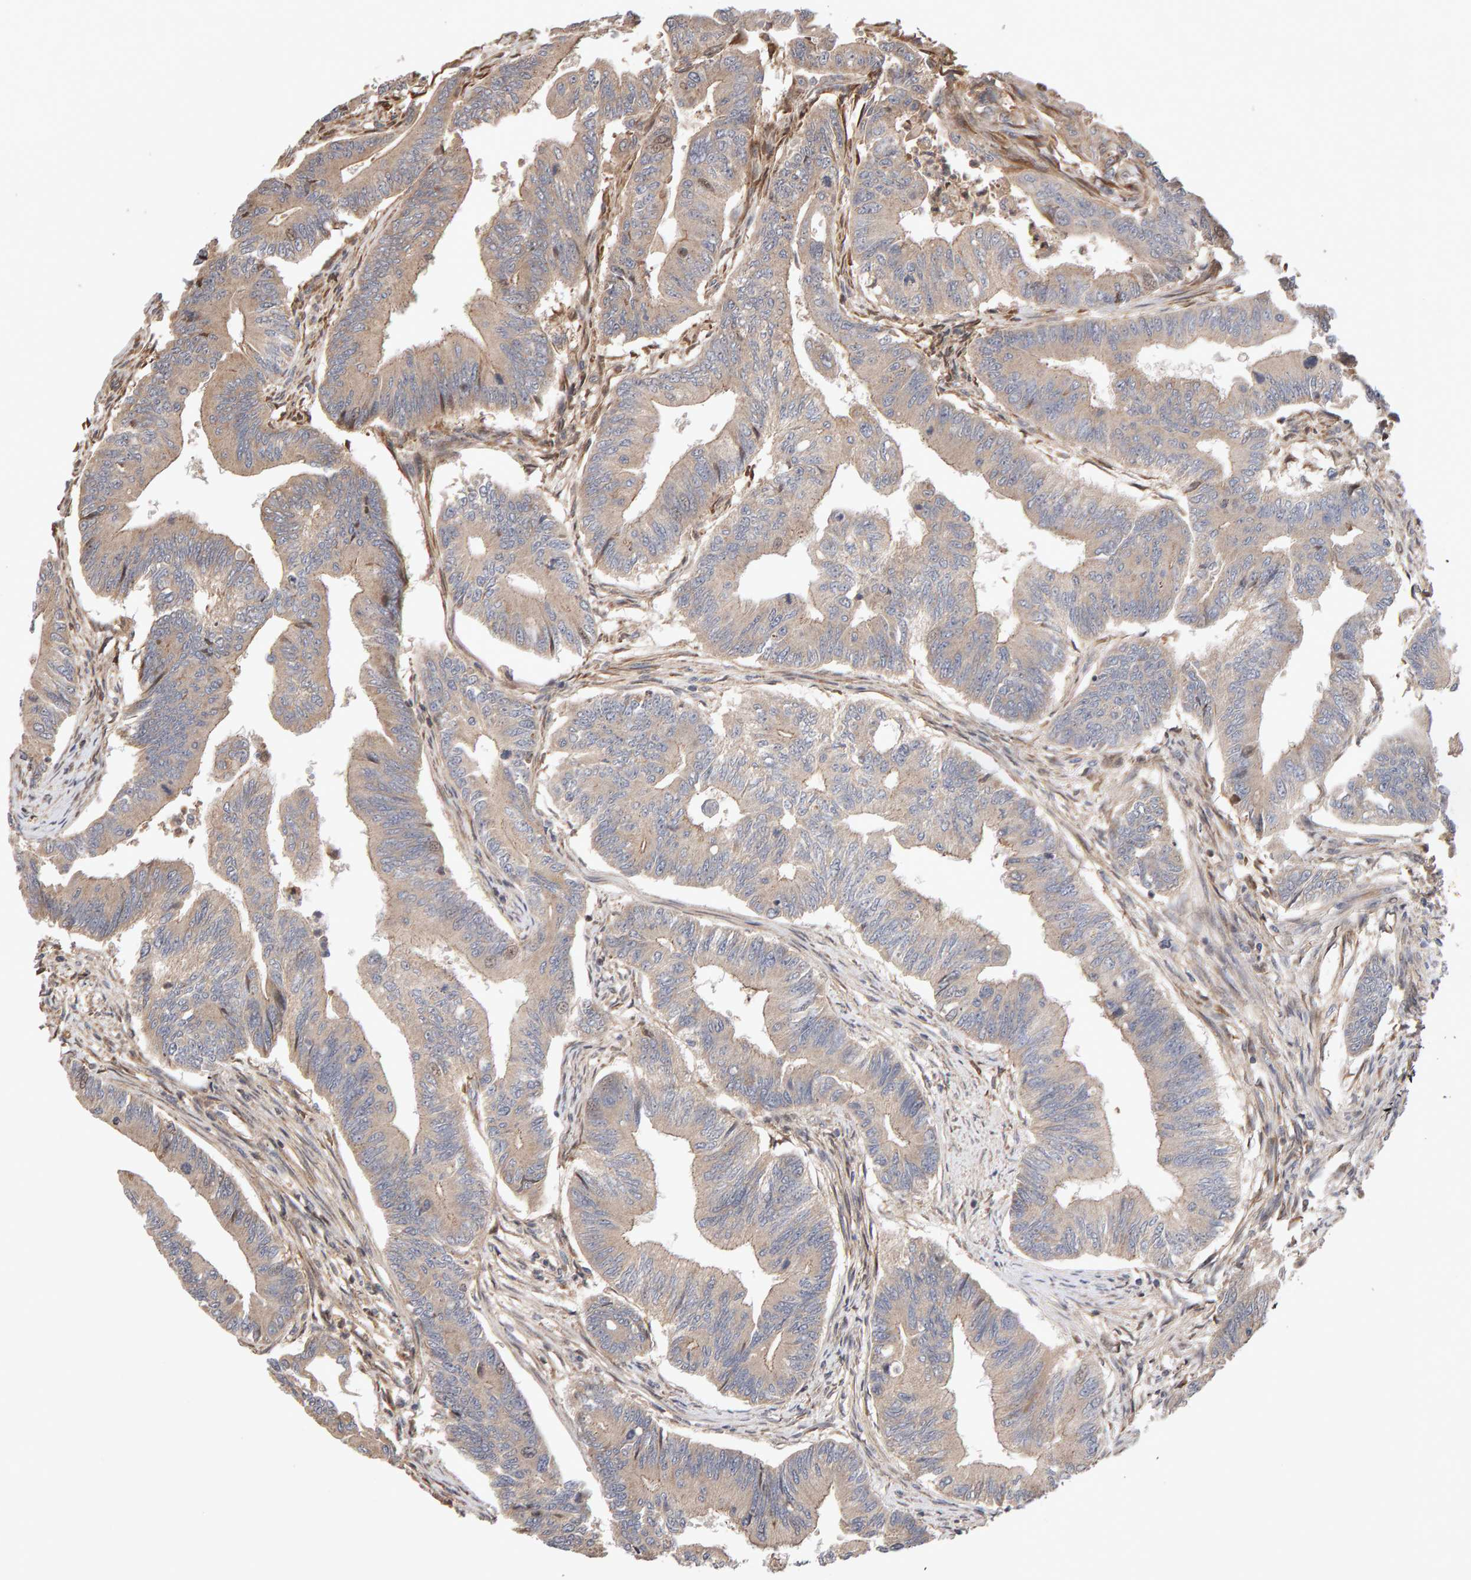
{"staining": {"intensity": "weak", "quantity": "25%-75%", "location": "cytoplasmic/membranous"}, "tissue": "colorectal cancer", "cell_type": "Tumor cells", "image_type": "cancer", "snomed": [{"axis": "morphology", "description": "Adenoma, NOS"}, {"axis": "morphology", "description": "Adenocarcinoma, NOS"}, {"axis": "topography", "description": "Colon"}], "caption": "IHC of human colorectal cancer (adenoma) reveals low levels of weak cytoplasmic/membranous staining in about 25%-75% of tumor cells. Using DAB (3,3'-diaminobenzidine) (brown) and hematoxylin (blue) stains, captured at high magnification using brightfield microscopy.", "gene": "LZTS1", "patient": {"sex": "male", "age": 79}}